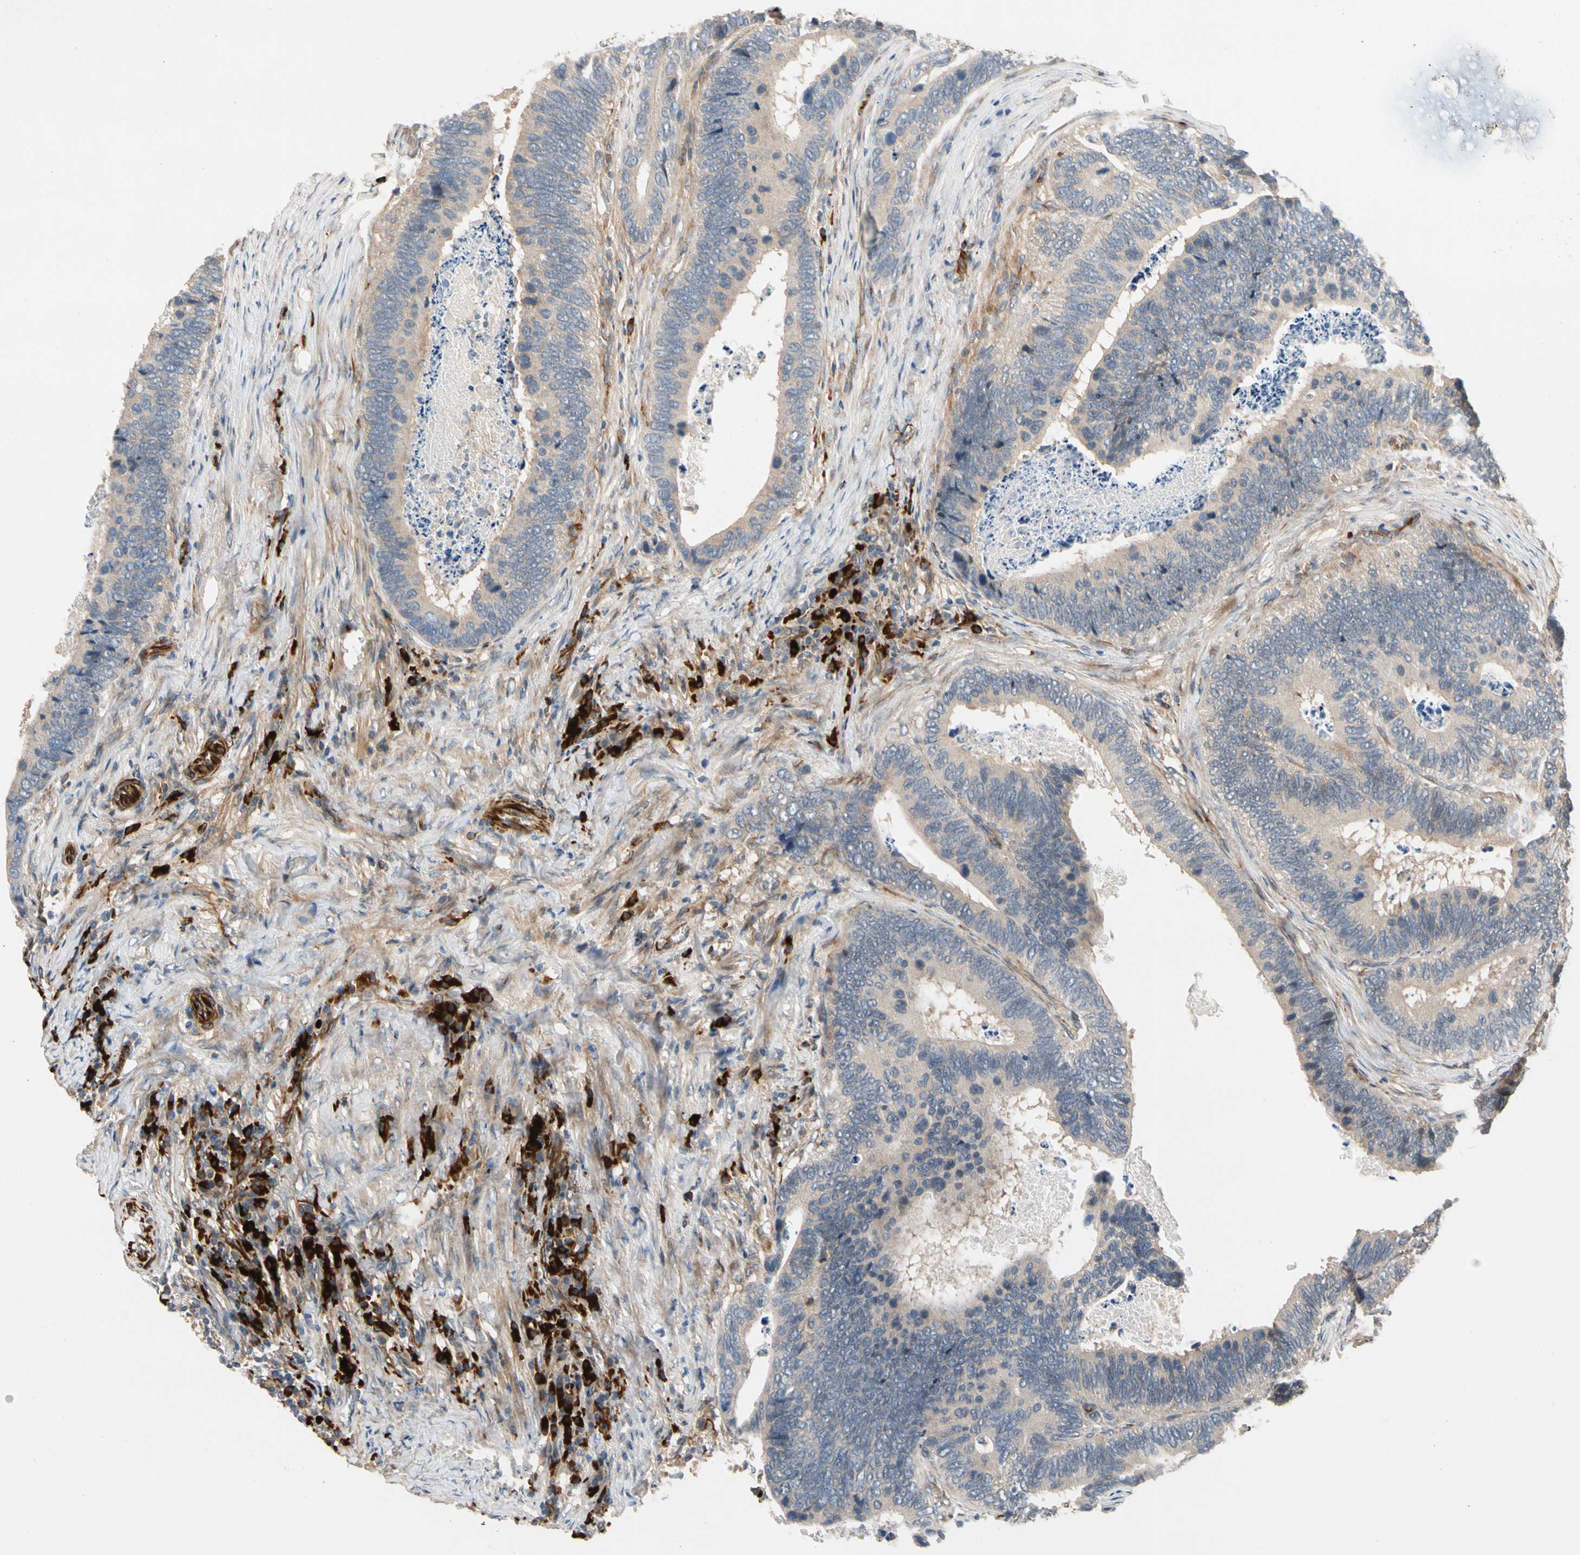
{"staining": {"intensity": "moderate", "quantity": ">75%", "location": "cytoplasmic/membranous"}, "tissue": "colorectal cancer", "cell_type": "Tumor cells", "image_type": "cancer", "snomed": [{"axis": "morphology", "description": "Adenocarcinoma, NOS"}, {"axis": "topography", "description": "Colon"}], "caption": "Colorectal cancer (adenocarcinoma) was stained to show a protein in brown. There is medium levels of moderate cytoplasmic/membranous positivity in about >75% of tumor cells.", "gene": "FGD6", "patient": {"sex": "male", "age": 72}}